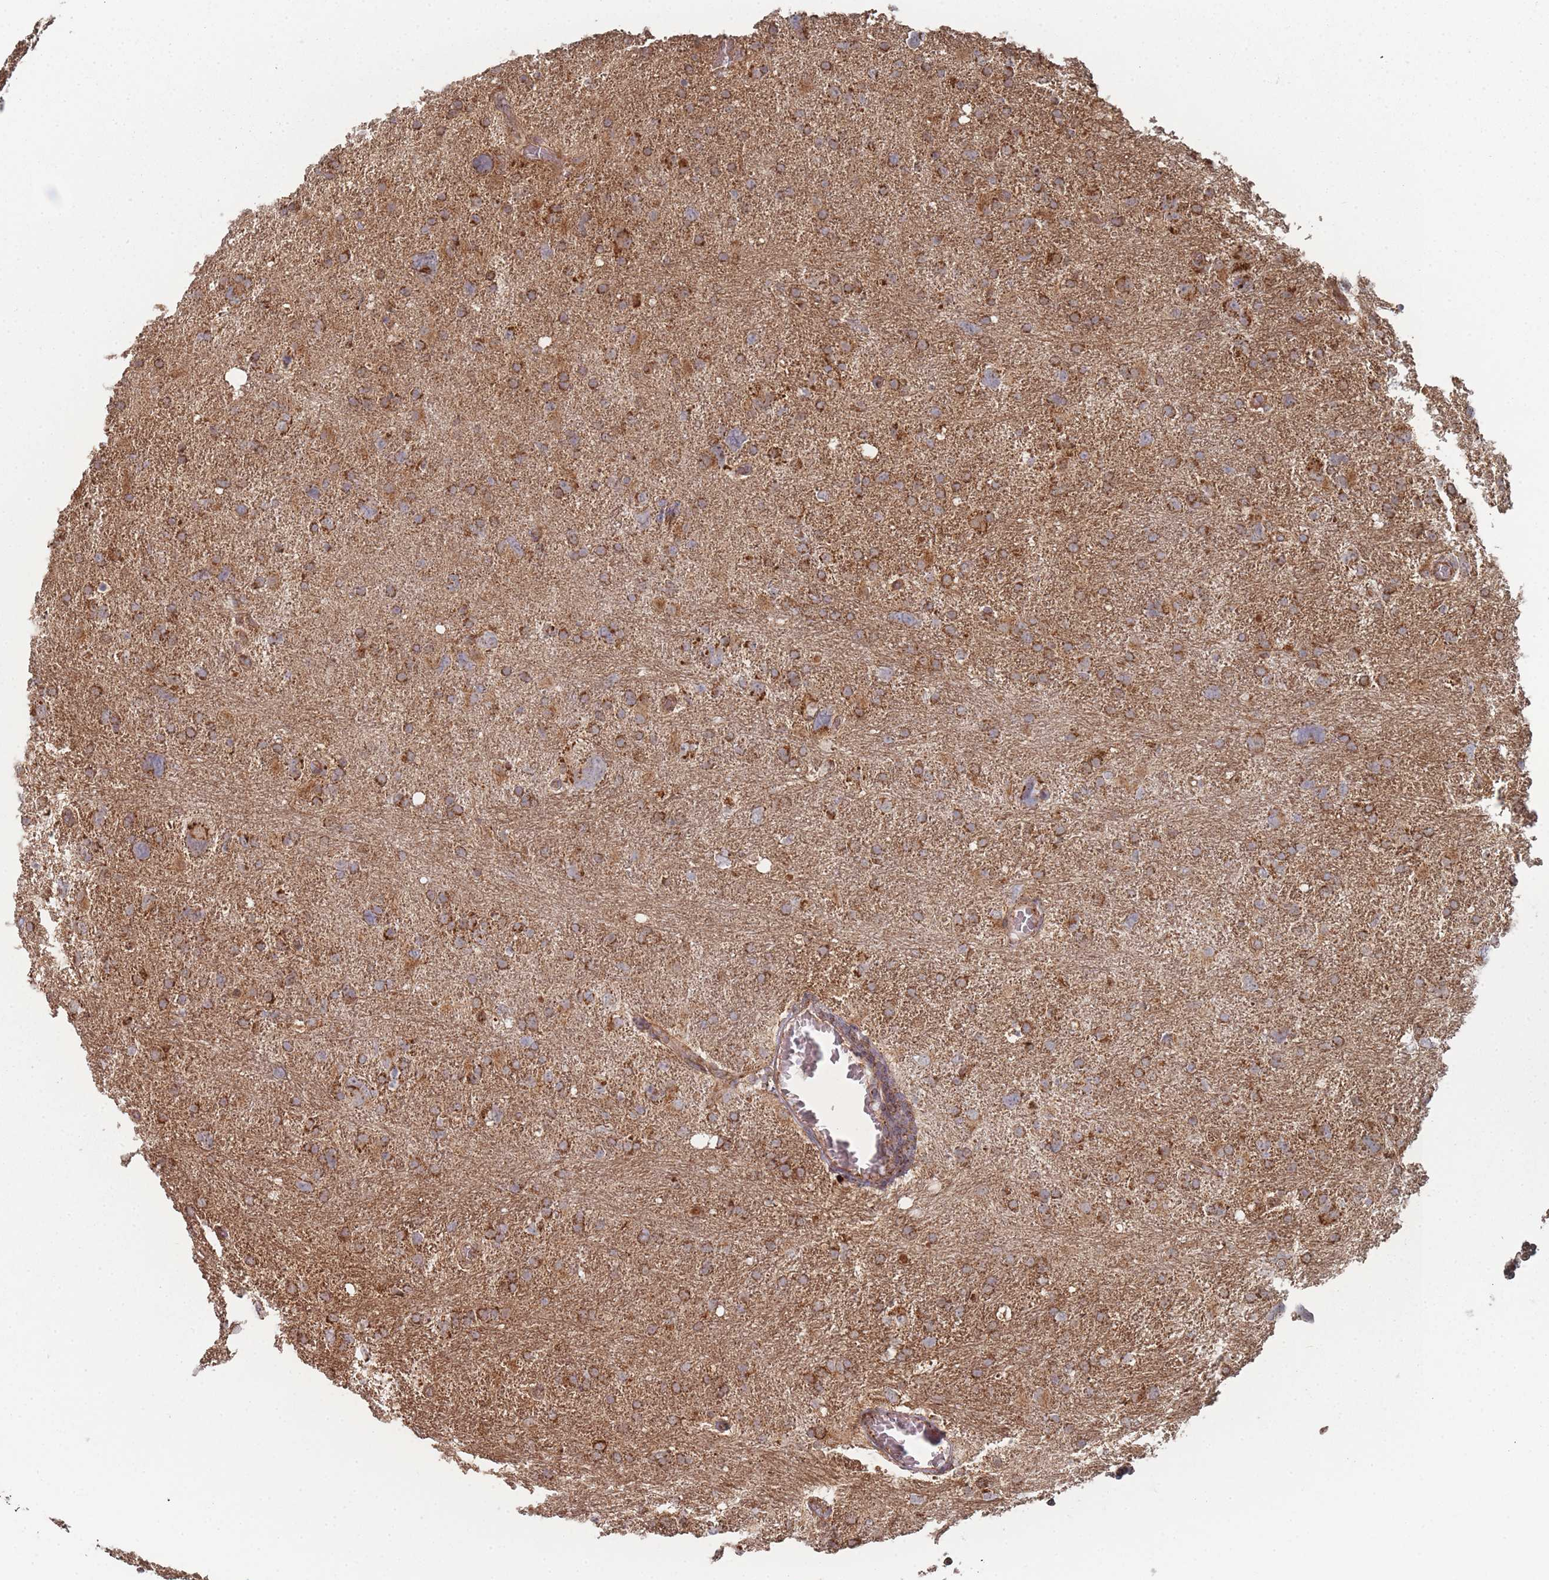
{"staining": {"intensity": "strong", "quantity": ">75%", "location": "cytoplasmic/membranous"}, "tissue": "glioma", "cell_type": "Tumor cells", "image_type": "cancer", "snomed": [{"axis": "morphology", "description": "Glioma, malignant, High grade"}, {"axis": "topography", "description": "Brain"}], "caption": "Immunohistochemistry of malignant high-grade glioma reveals high levels of strong cytoplasmic/membranous expression in approximately >75% of tumor cells. The protein is stained brown, and the nuclei are stained in blue (DAB IHC with brightfield microscopy, high magnification).", "gene": "PSMB3", "patient": {"sex": "male", "age": 61}}